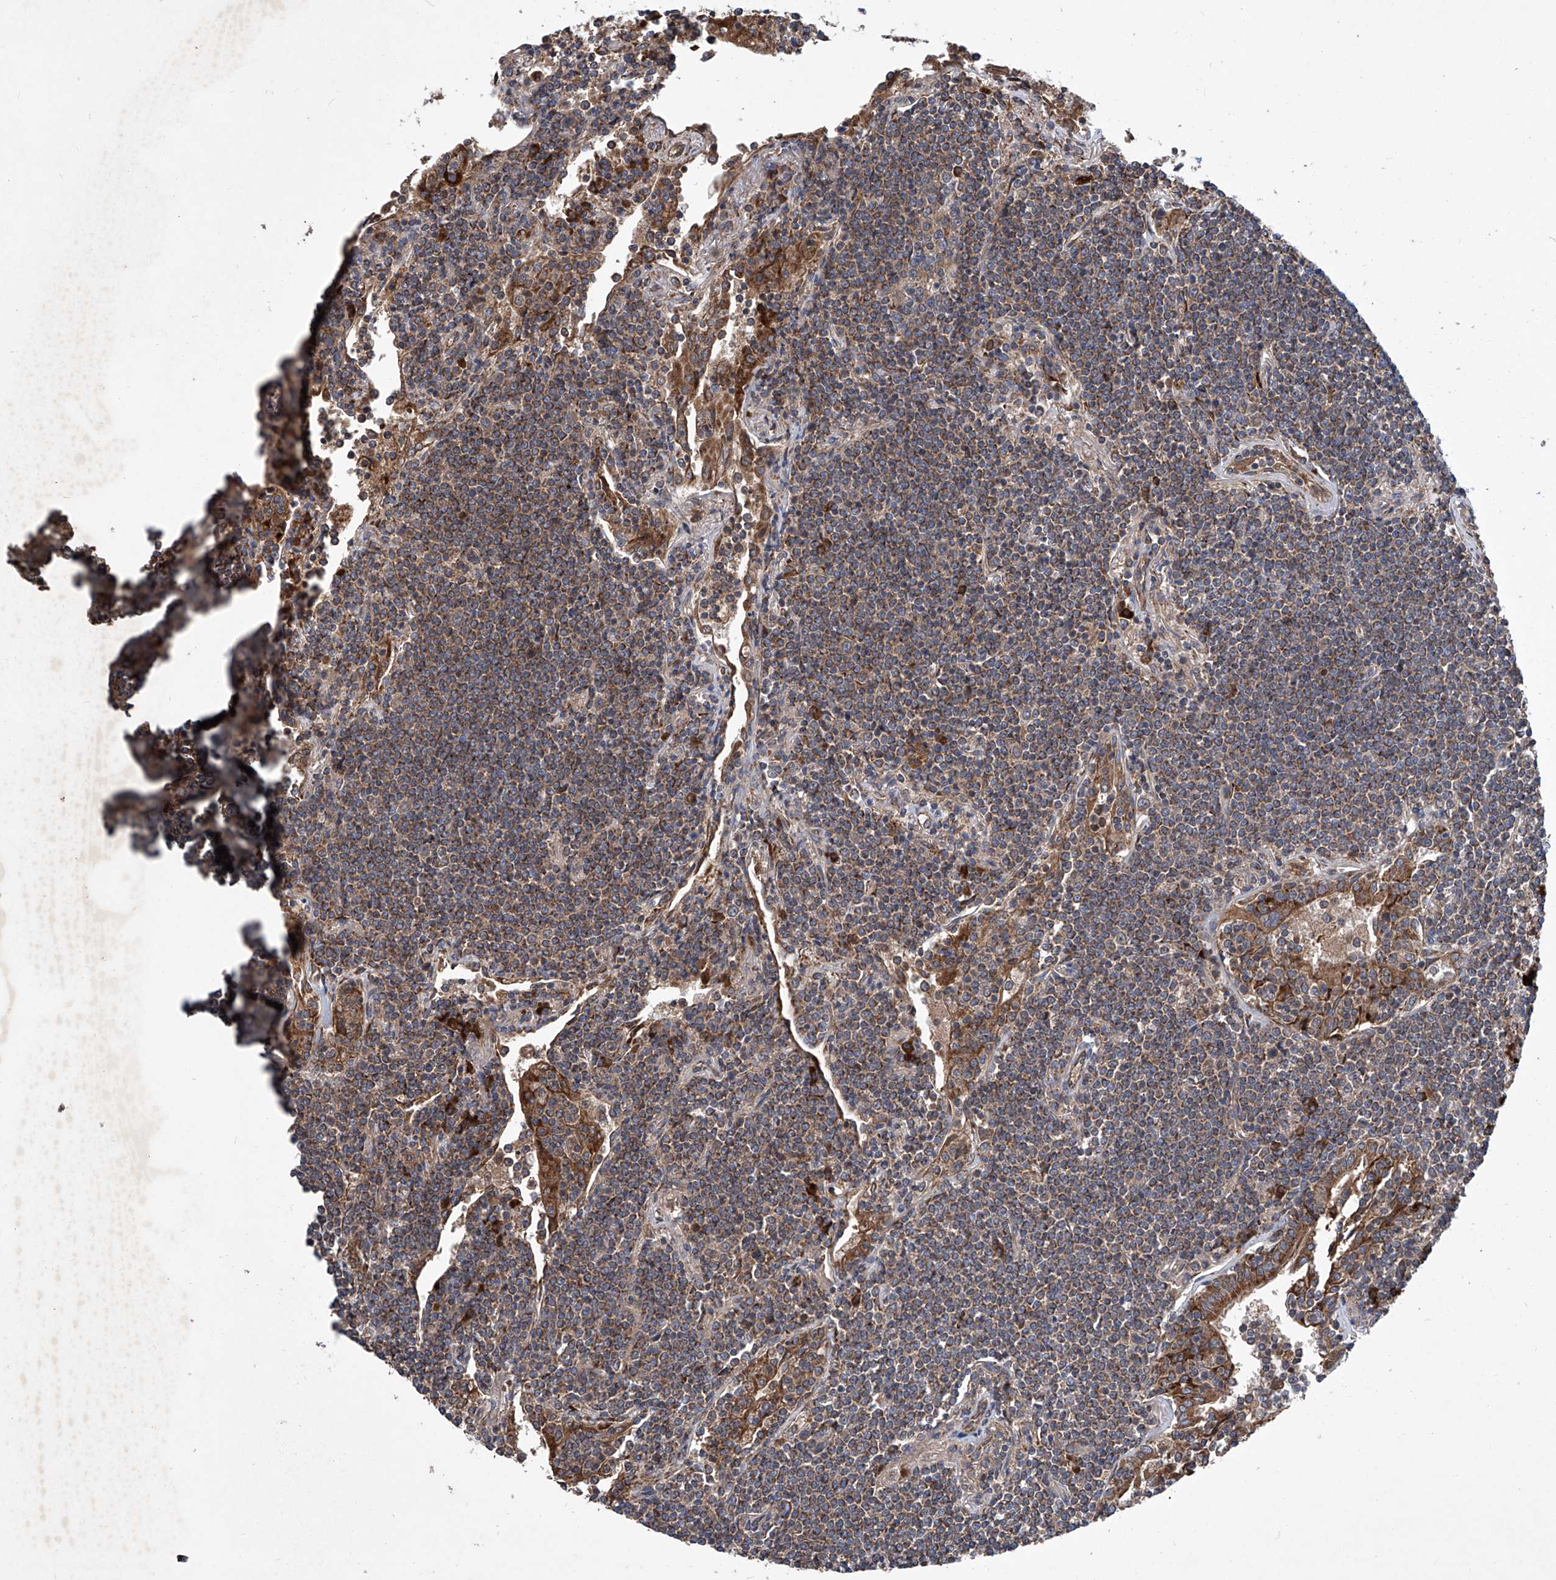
{"staining": {"intensity": "moderate", "quantity": ">75%", "location": "cytoplasmic/membranous"}, "tissue": "lymphoma", "cell_type": "Tumor cells", "image_type": "cancer", "snomed": [{"axis": "morphology", "description": "Malignant lymphoma, non-Hodgkin's type, Low grade"}, {"axis": "topography", "description": "Lung"}], "caption": "Lymphoma tissue exhibits moderate cytoplasmic/membranous positivity in approximately >75% of tumor cells The staining is performed using DAB (3,3'-diaminobenzidine) brown chromogen to label protein expression. The nuclei are counter-stained blue using hematoxylin.", "gene": "ASCC3", "patient": {"sex": "female", "age": 71}}